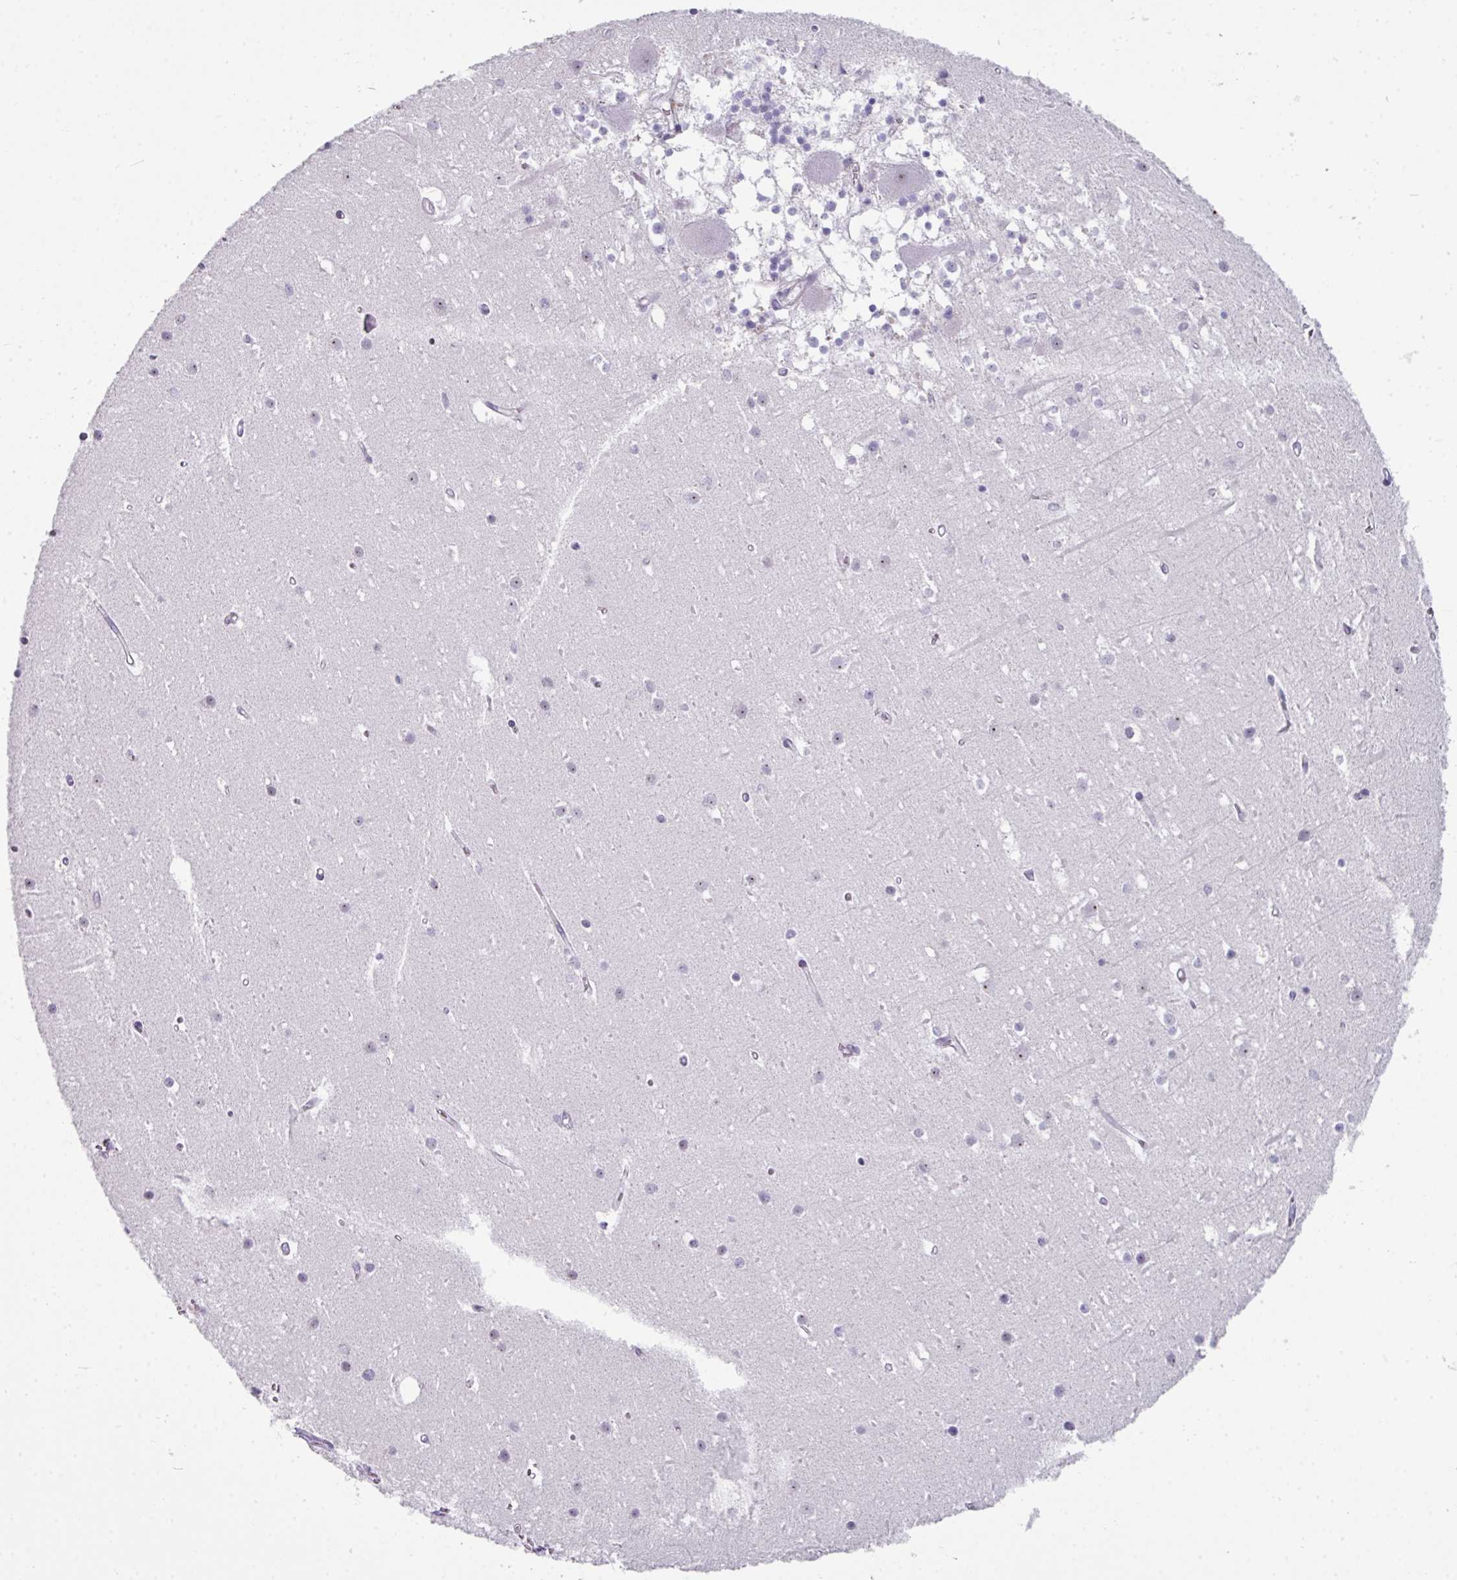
{"staining": {"intensity": "negative", "quantity": "none", "location": "none"}, "tissue": "cerebellum", "cell_type": "Cells in granular layer", "image_type": "normal", "snomed": [{"axis": "morphology", "description": "Normal tissue, NOS"}, {"axis": "topography", "description": "Cerebellum"}], "caption": "Cells in granular layer are negative for protein expression in benign human cerebellum.", "gene": "BMS1", "patient": {"sex": "male", "age": 54}}